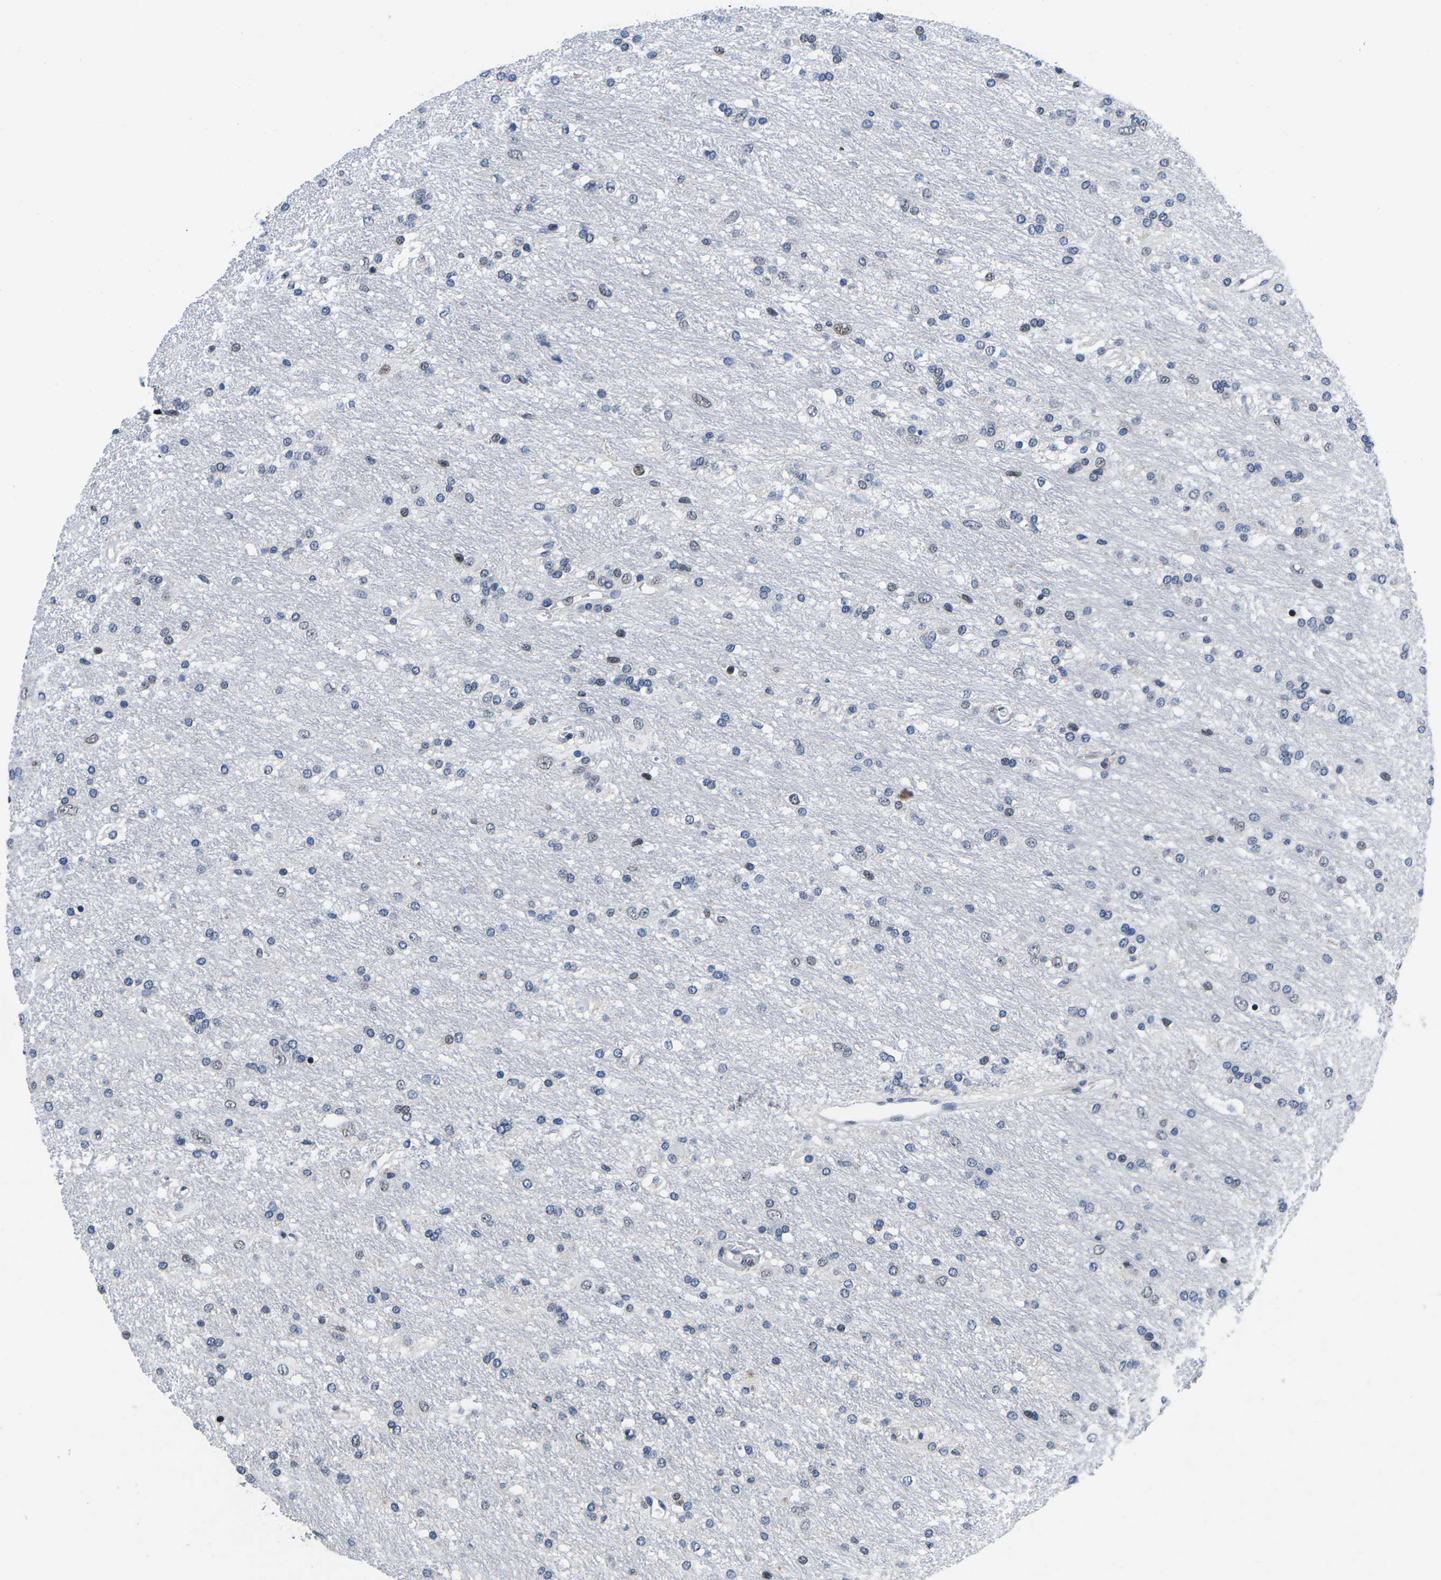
{"staining": {"intensity": "moderate", "quantity": "<25%", "location": "nuclear"}, "tissue": "glioma", "cell_type": "Tumor cells", "image_type": "cancer", "snomed": [{"axis": "morphology", "description": "Glioma, malignant, Low grade"}, {"axis": "topography", "description": "Brain"}], "caption": "Protein staining of malignant glioma (low-grade) tissue reveals moderate nuclear expression in approximately <25% of tumor cells. (DAB (3,3'-diaminobenzidine) IHC with brightfield microscopy, high magnification).", "gene": "CDC73", "patient": {"sex": "male", "age": 77}}